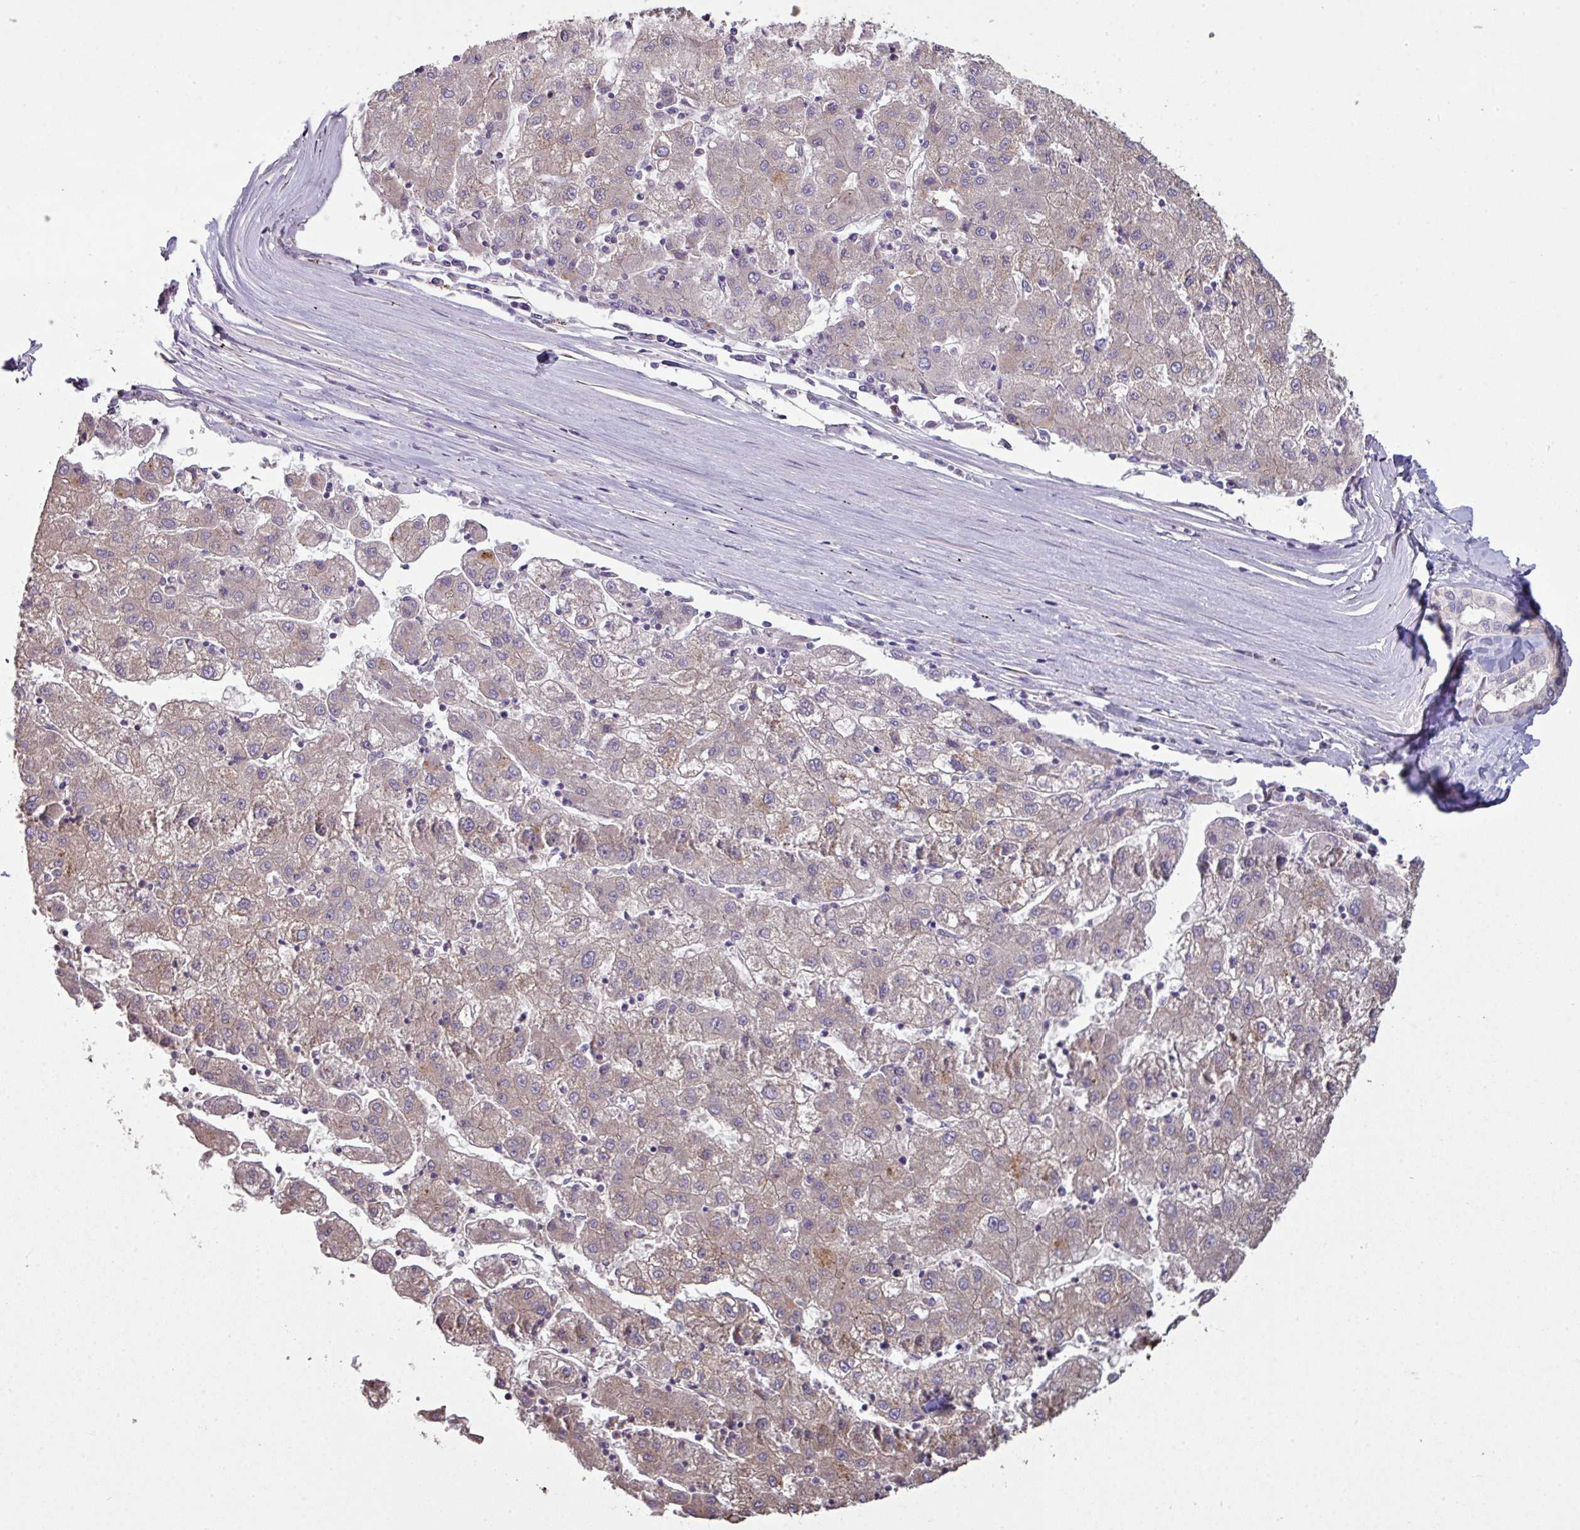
{"staining": {"intensity": "weak", "quantity": "25%-75%", "location": "cytoplasmic/membranous"}, "tissue": "liver cancer", "cell_type": "Tumor cells", "image_type": "cancer", "snomed": [{"axis": "morphology", "description": "Carcinoma, Hepatocellular, NOS"}, {"axis": "topography", "description": "Liver"}], "caption": "A high-resolution histopathology image shows immunohistochemistry (IHC) staining of liver cancer (hepatocellular carcinoma), which exhibits weak cytoplasmic/membranous expression in approximately 25%-75% of tumor cells. (DAB = brown stain, brightfield microscopy at high magnification).", "gene": "NHSL2", "patient": {"sex": "male", "age": 72}}